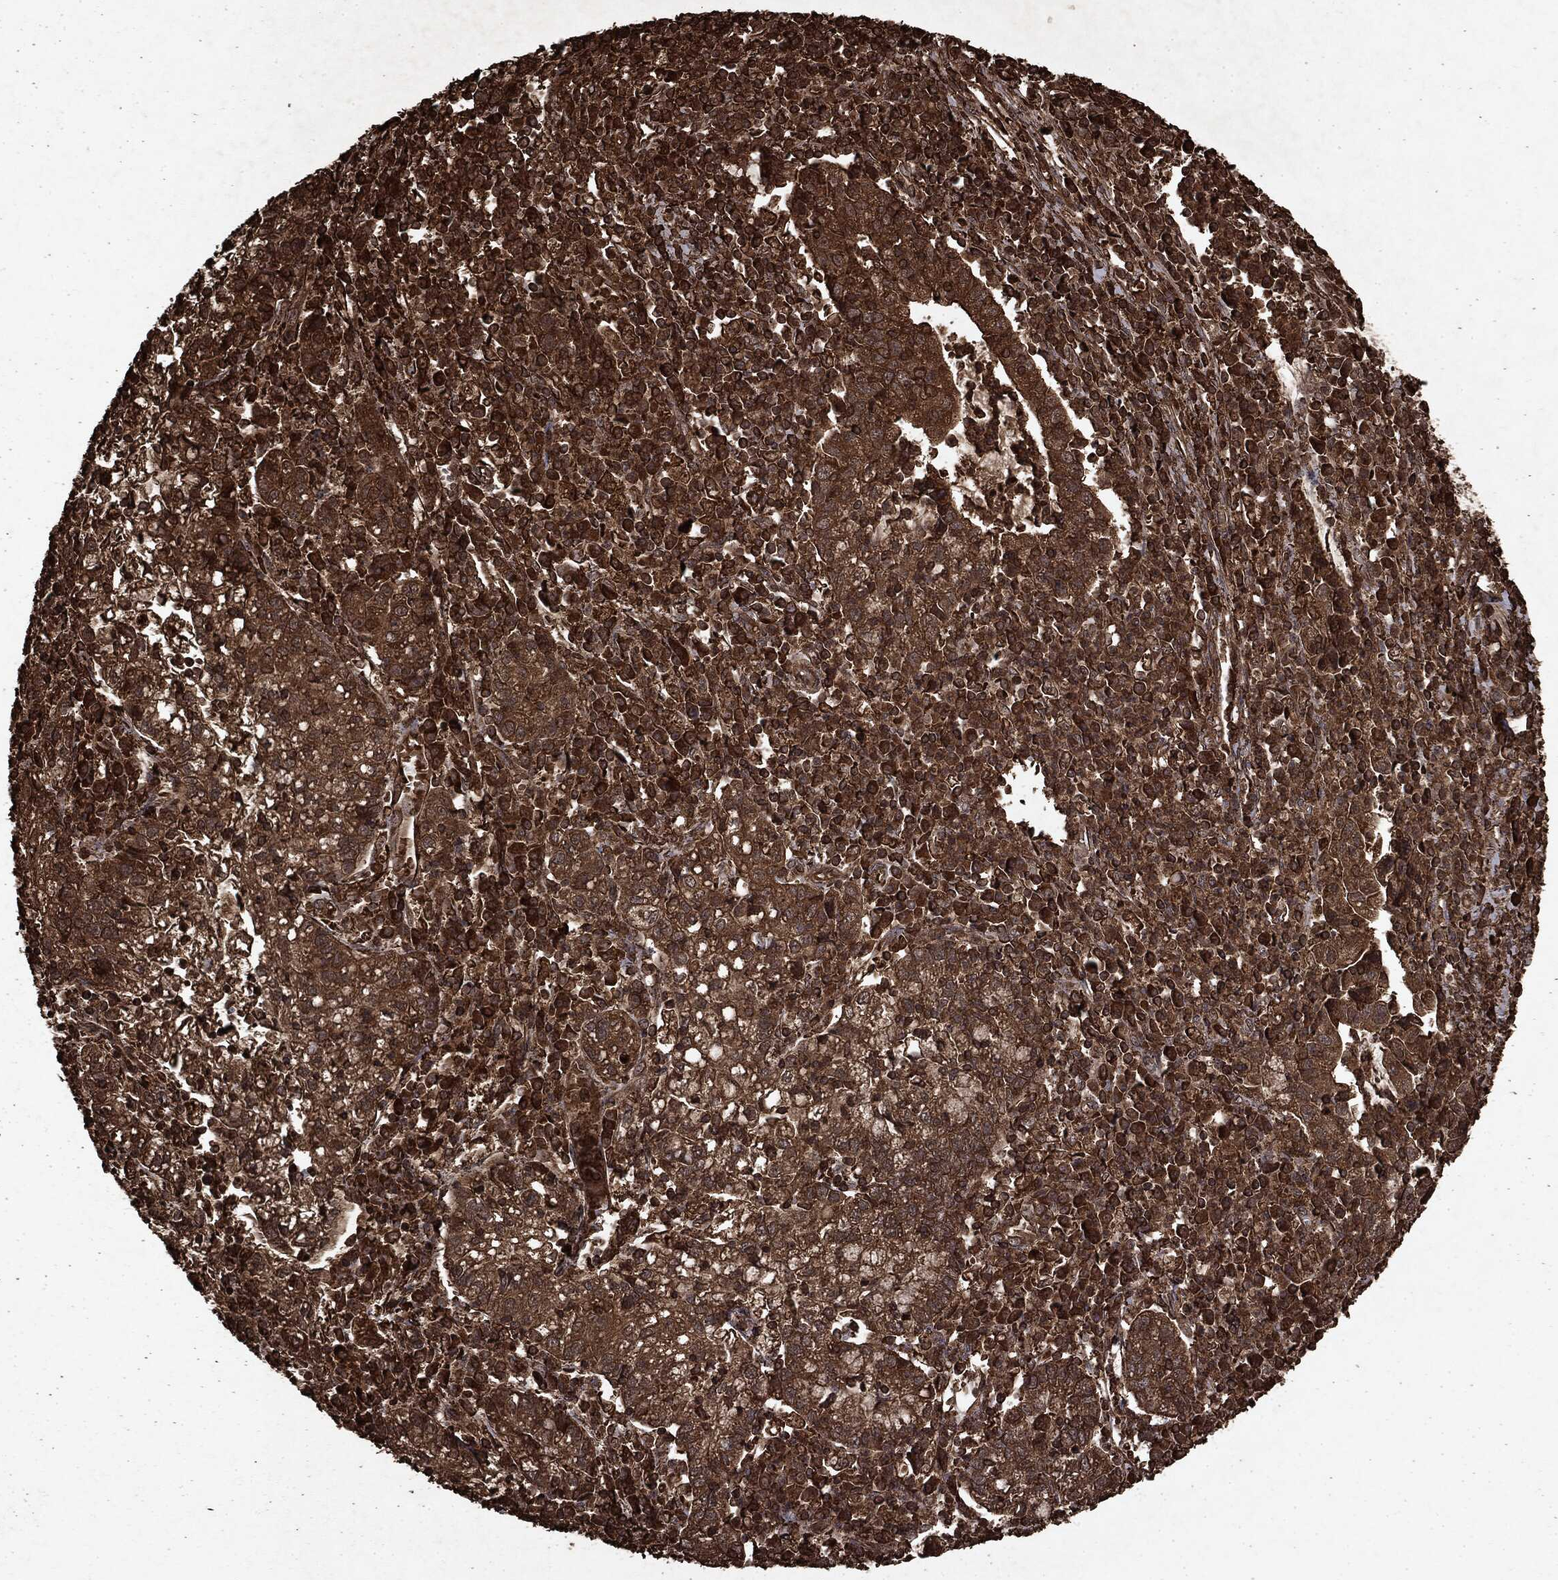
{"staining": {"intensity": "strong", "quantity": ">75%", "location": "cytoplasmic/membranous"}, "tissue": "cervical cancer", "cell_type": "Tumor cells", "image_type": "cancer", "snomed": [{"axis": "morphology", "description": "Normal tissue, NOS"}, {"axis": "morphology", "description": "Adenocarcinoma, NOS"}, {"axis": "topography", "description": "Cervix"}], "caption": "IHC histopathology image of adenocarcinoma (cervical) stained for a protein (brown), which displays high levels of strong cytoplasmic/membranous positivity in approximately >75% of tumor cells.", "gene": "ARAF", "patient": {"sex": "female", "age": 44}}